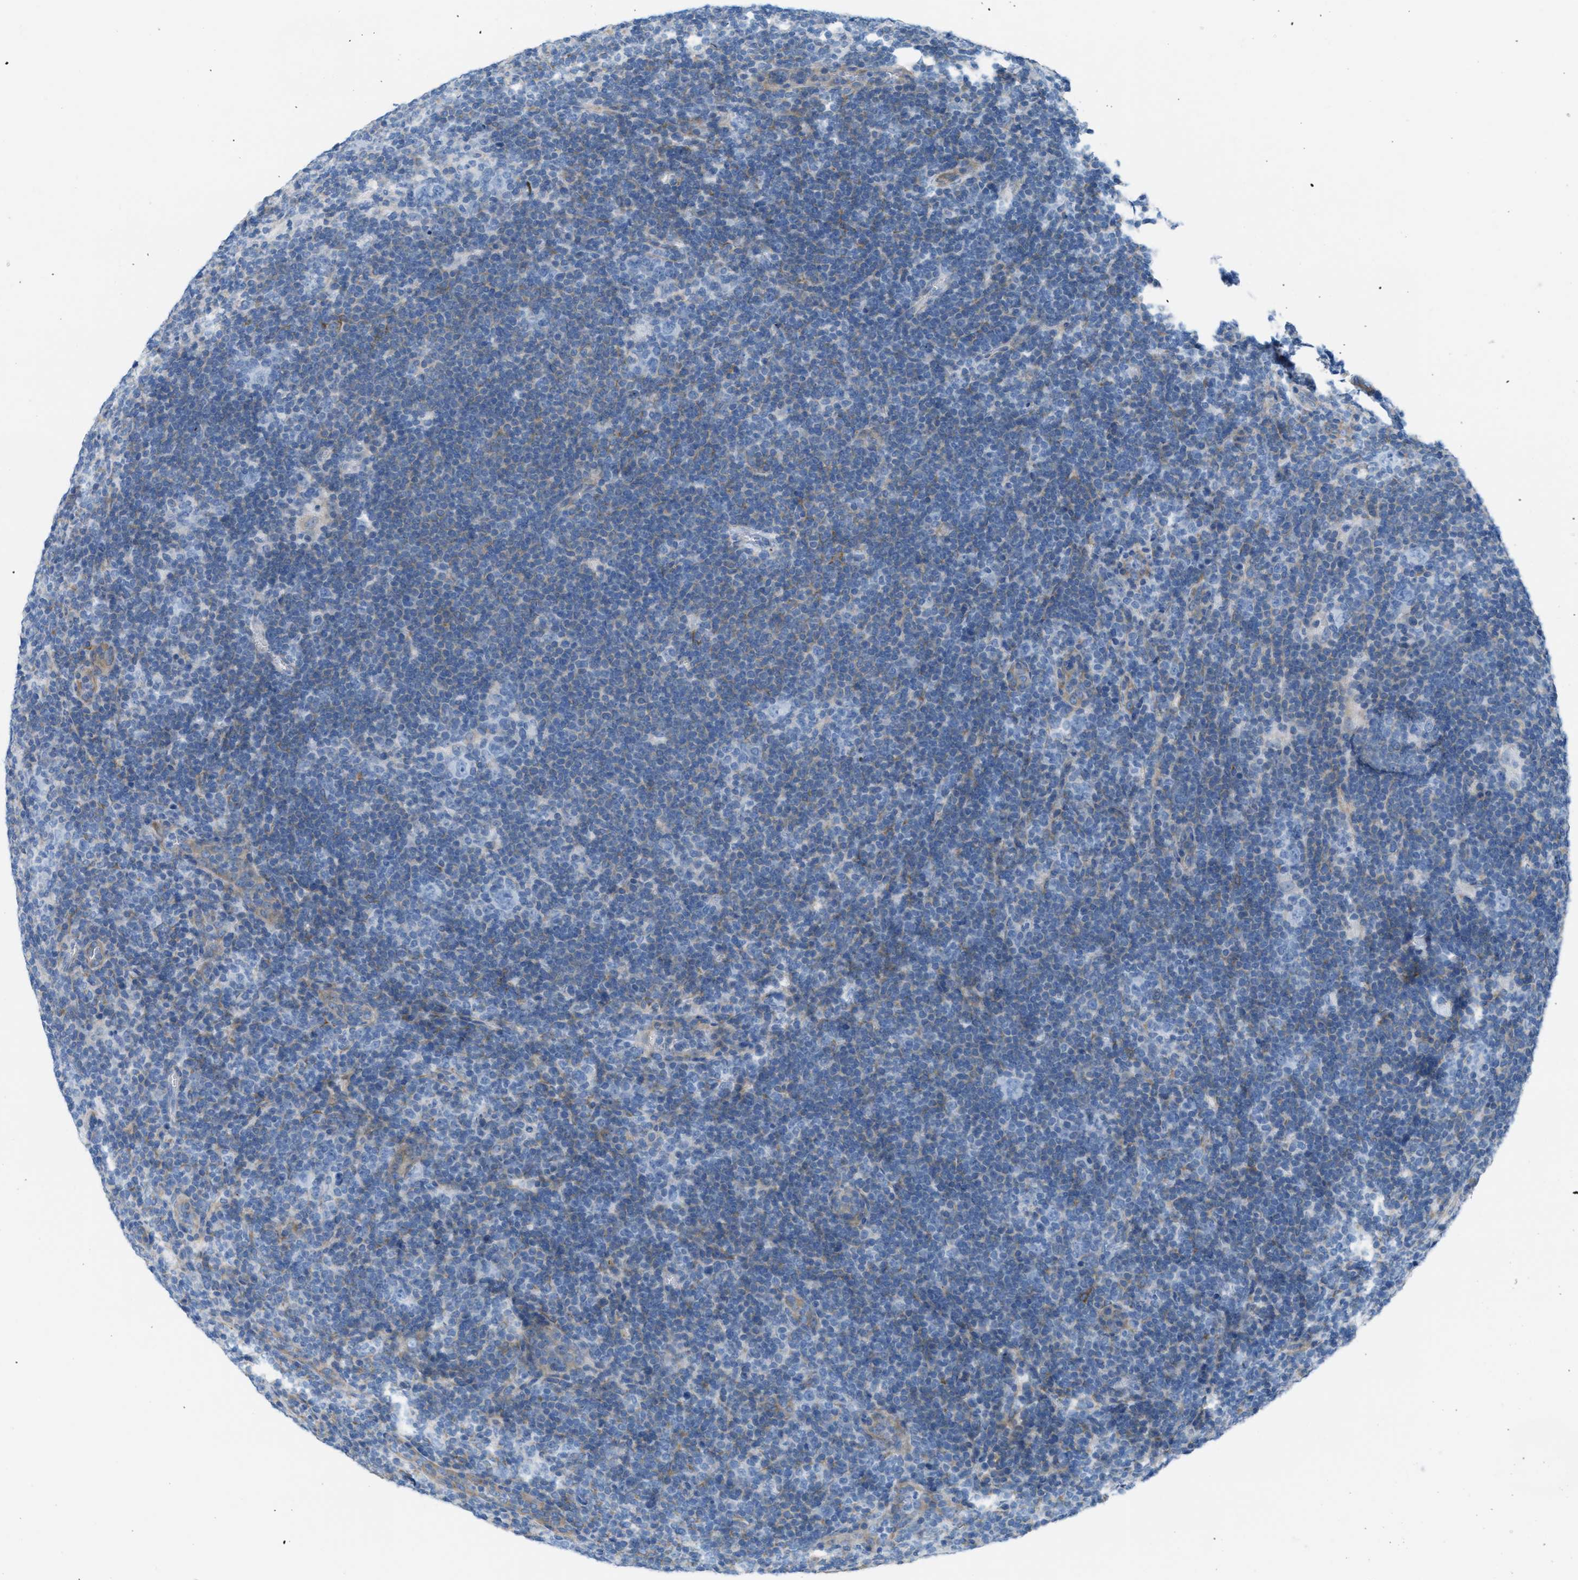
{"staining": {"intensity": "negative", "quantity": "none", "location": "none"}, "tissue": "lymphoma", "cell_type": "Tumor cells", "image_type": "cancer", "snomed": [{"axis": "morphology", "description": "Hodgkin's disease, NOS"}, {"axis": "topography", "description": "Lymph node"}], "caption": "The immunohistochemistry (IHC) photomicrograph has no significant staining in tumor cells of lymphoma tissue. (Stains: DAB immunohistochemistry (IHC) with hematoxylin counter stain, Microscopy: brightfield microscopy at high magnification).", "gene": "ASGR1", "patient": {"sex": "female", "age": 57}}